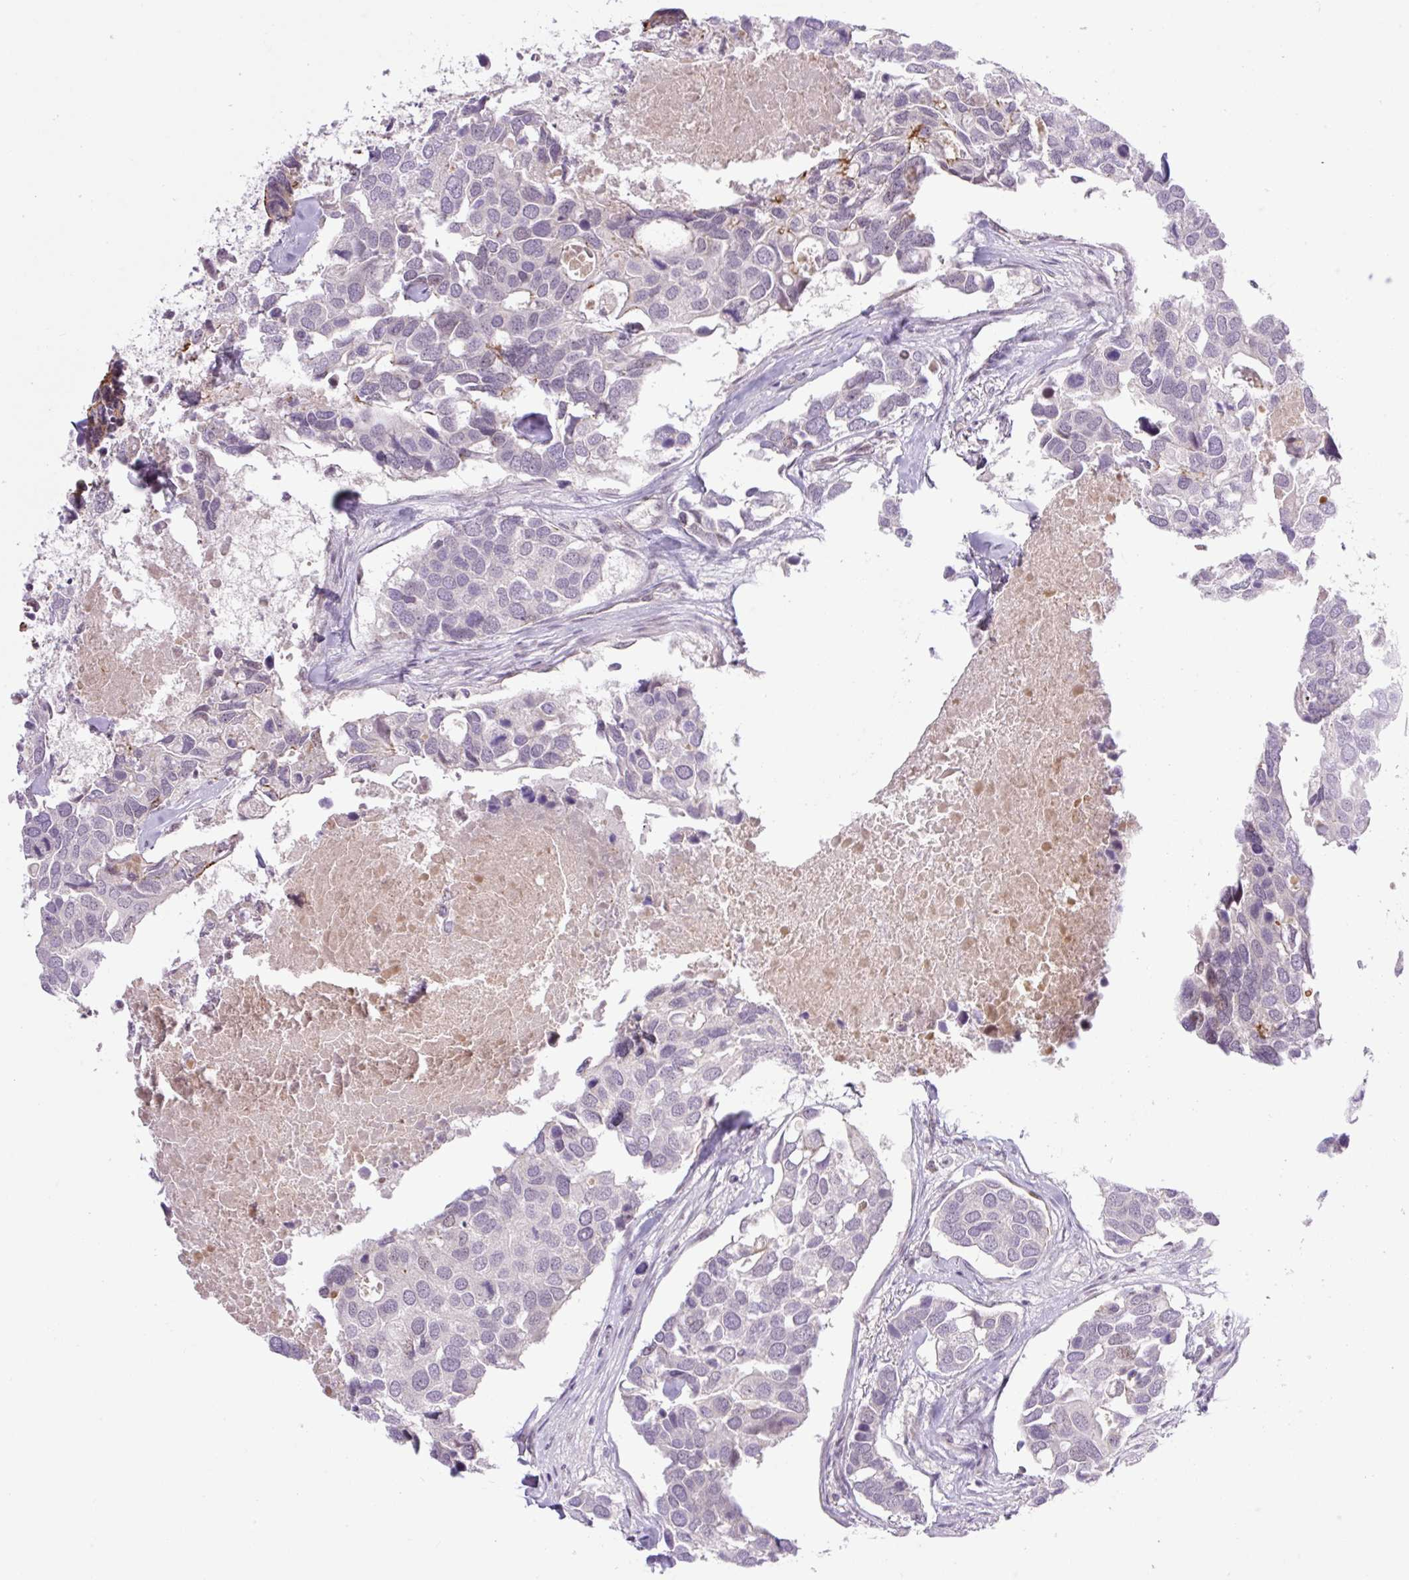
{"staining": {"intensity": "moderate", "quantity": "<25%", "location": "nuclear"}, "tissue": "breast cancer", "cell_type": "Tumor cells", "image_type": "cancer", "snomed": [{"axis": "morphology", "description": "Duct carcinoma"}, {"axis": "topography", "description": "Breast"}], "caption": "High-magnification brightfield microscopy of breast cancer stained with DAB (3,3'-diaminobenzidine) (brown) and counterstained with hematoxylin (blue). tumor cells exhibit moderate nuclear expression is identified in approximately<25% of cells.", "gene": "ICE1", "patient": {"sex": "female", "age": 83}}